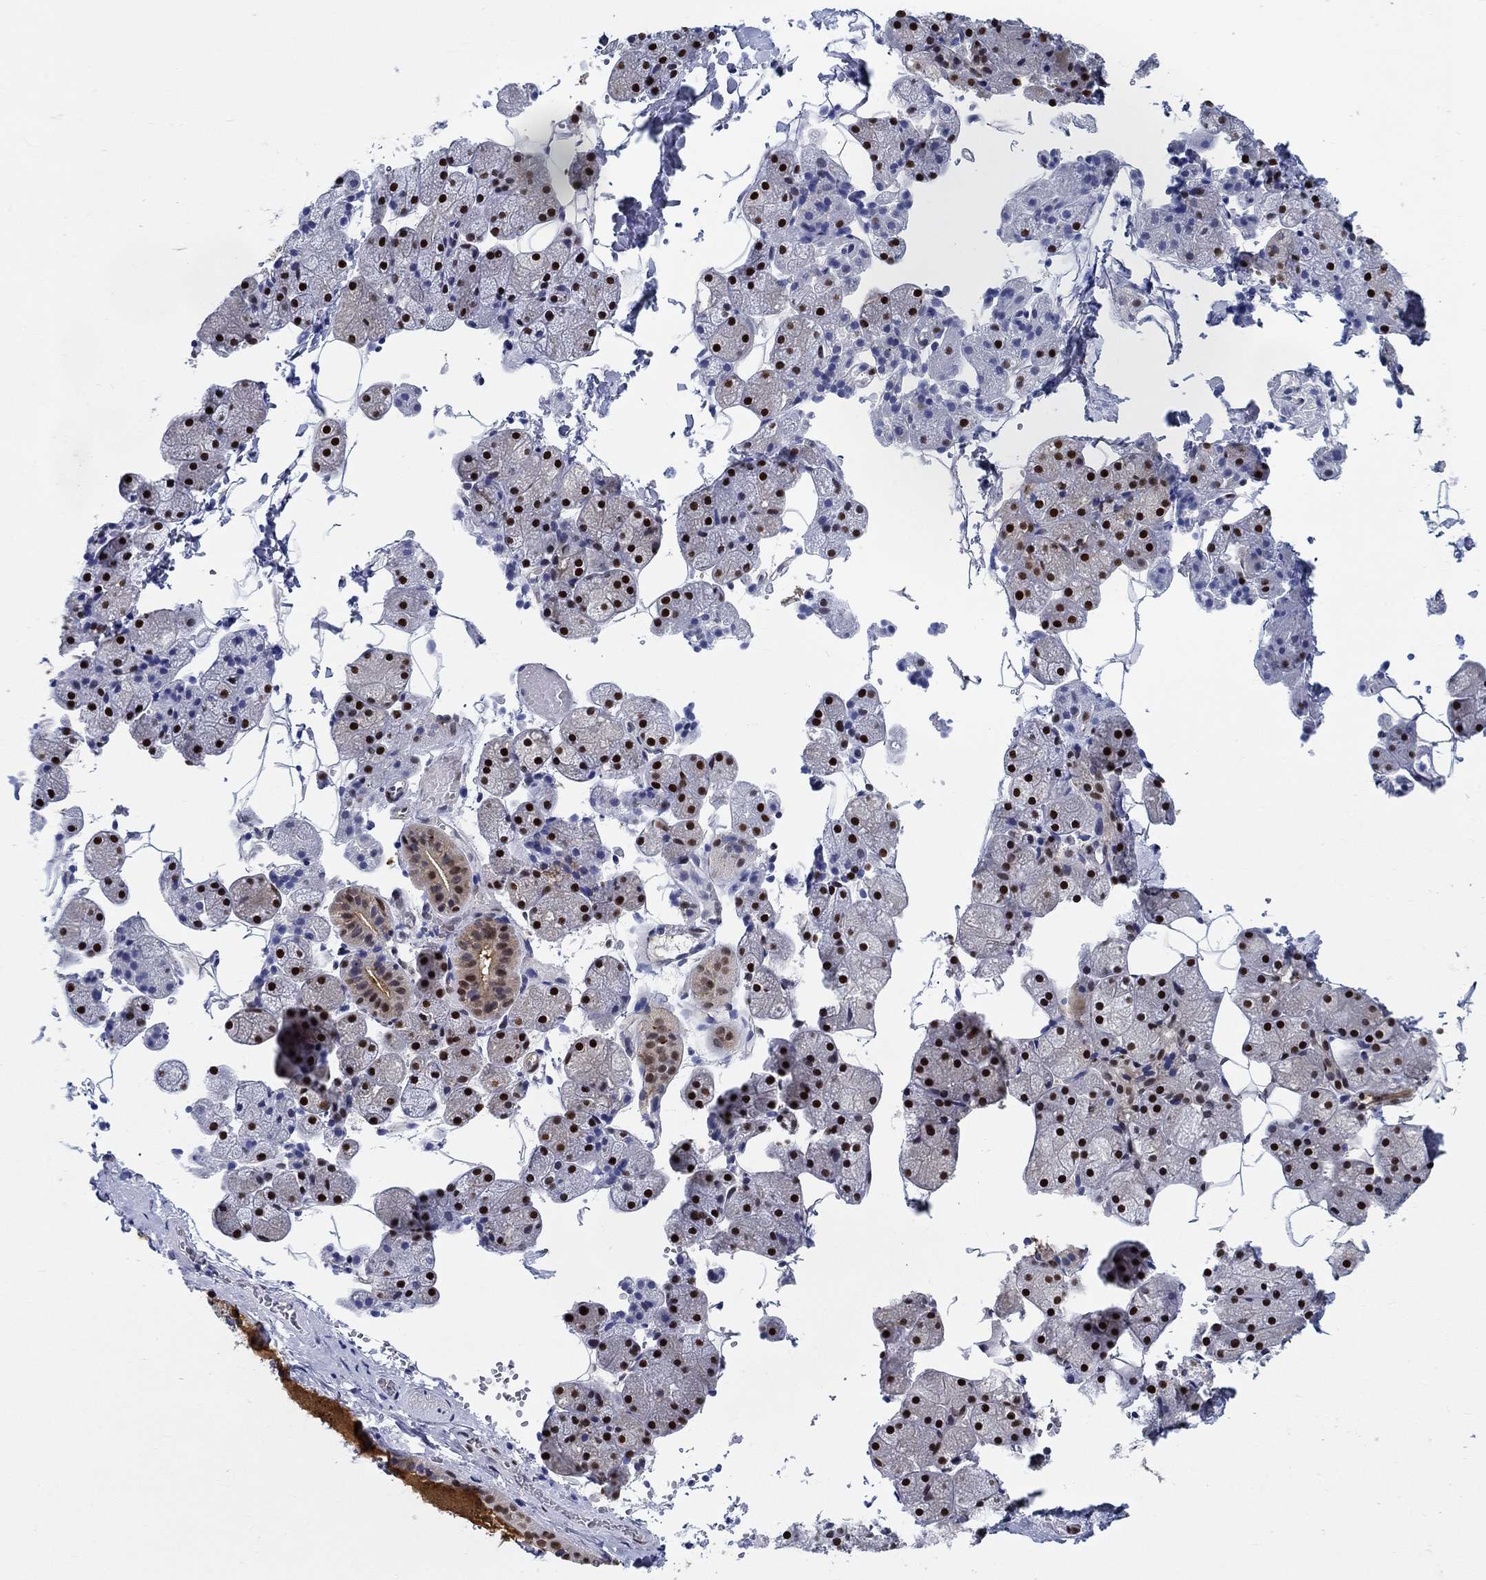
{"staining": {"intensity": "strong", "quantity": ">75%", "location": "nuclear"}, "tissue": "salivary gland", "cell_type": "Glandular cells", "image_type": "normal", "snomed": [{"axis": "morphology", "description": "Normal tissue, NOS"}, {"axis": "topography", "description": "Salivary gland"}], "caption": "This histopathology image exhibits immunohistochemistry (IHC) staining of benign human salivary gland, with high strong nuclear expression in approximately >75% of glandular cells.", "gene": "ZNF594", "patient": {"sex": "male", "age": 38}}